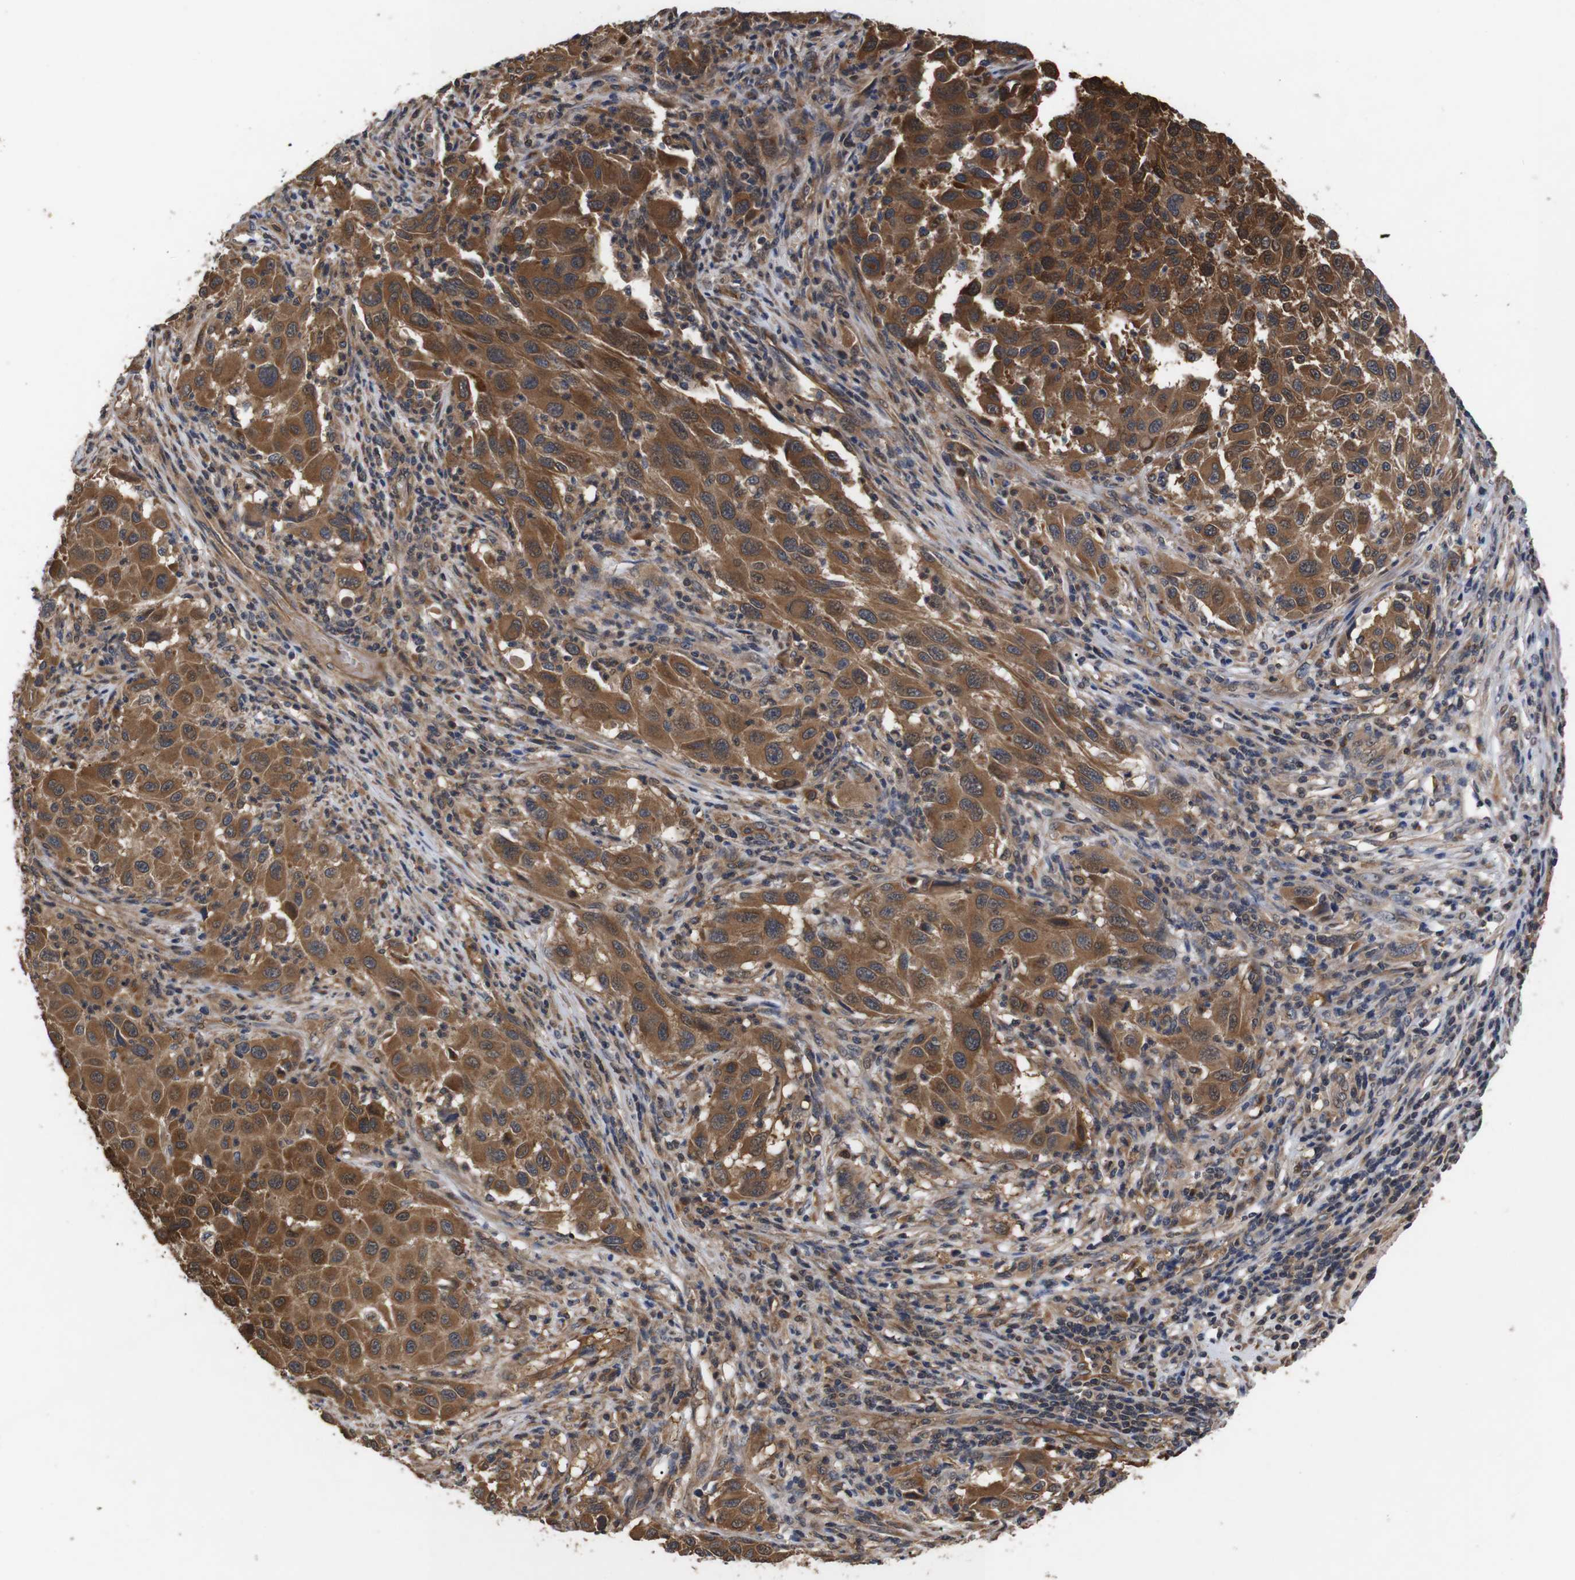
{"staining": {"intensity": "strong", "quantity": ">75%", "location": "cytoplasmic/membranous"}, "tissue": "melanoma", "cell_type": "Tumor cells", "image_type": "cancer", "snomed": [{"axis": "morphology", "description": "Malignant melanoma, Metastatic site"}, {"axis": "topography", "description": "Lymph node"}], "caption": "The image demonstrates immunohistochemical staining of melanoma. There is strong cytoplasmic/membranous staining is seen in approximately >75% of tumor cells.", "gene": "DDR1", "patient": {"sex": "male", "age": 61}}